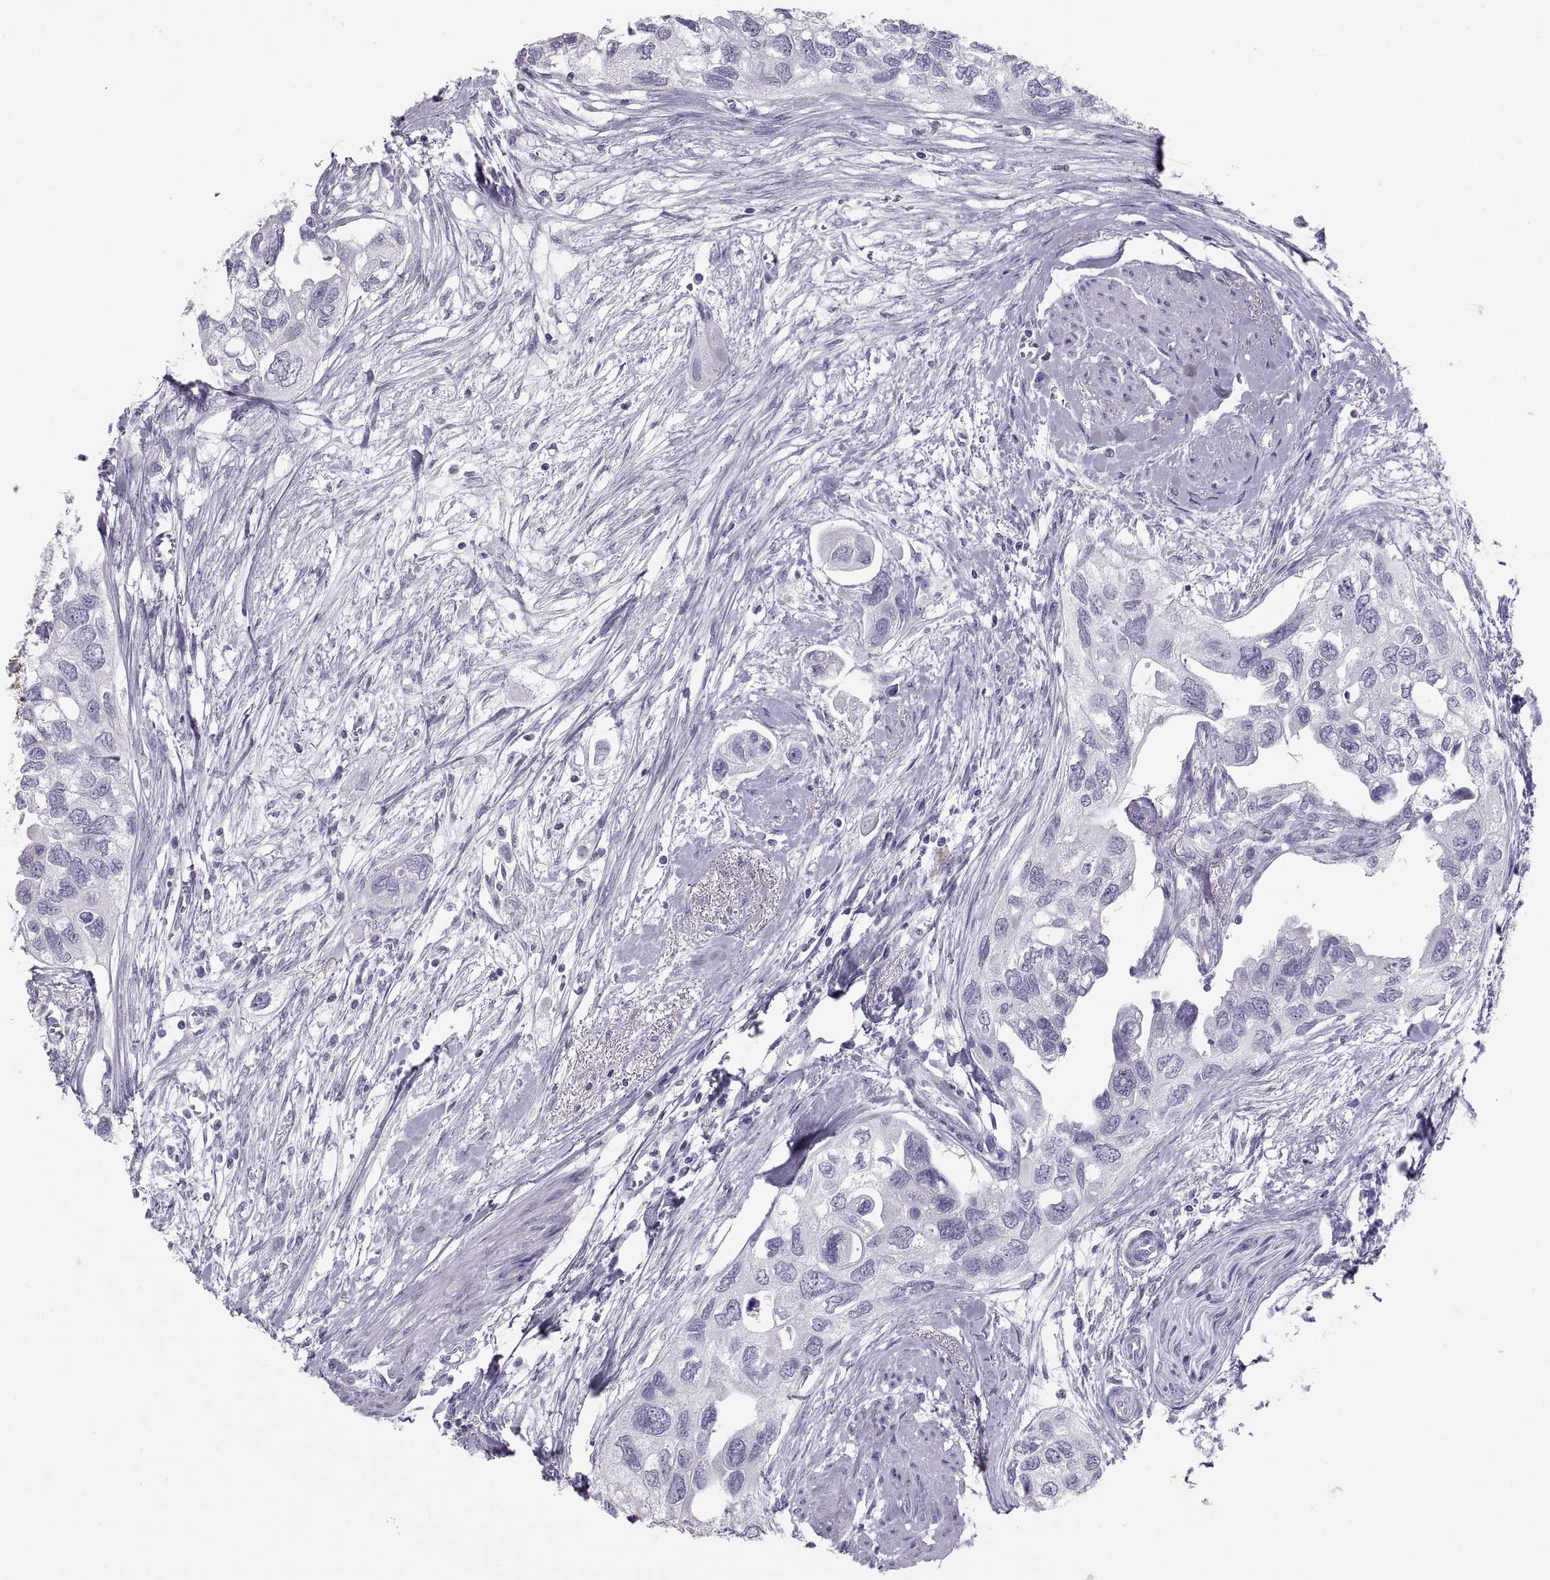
{"staining": {"intensity": "negative", "quantity": "none", "location": "none"}, "tissue": "urothelial cancer", "cell_type": "Tumor cells", "image_type": "cancer", "snomed": [{"axis": "morphology", "description": "Urothelial carcinoma, High grade"}, {"axis": "topography", "description": "Urinary bladder"}], "caption": "Human urothelial carcinoma (high-grade) stained for a protein using IHC exhibits no staining in tumor cells.", "gene": "PAX2", "patient": {"sex": "male", "age": 59}}